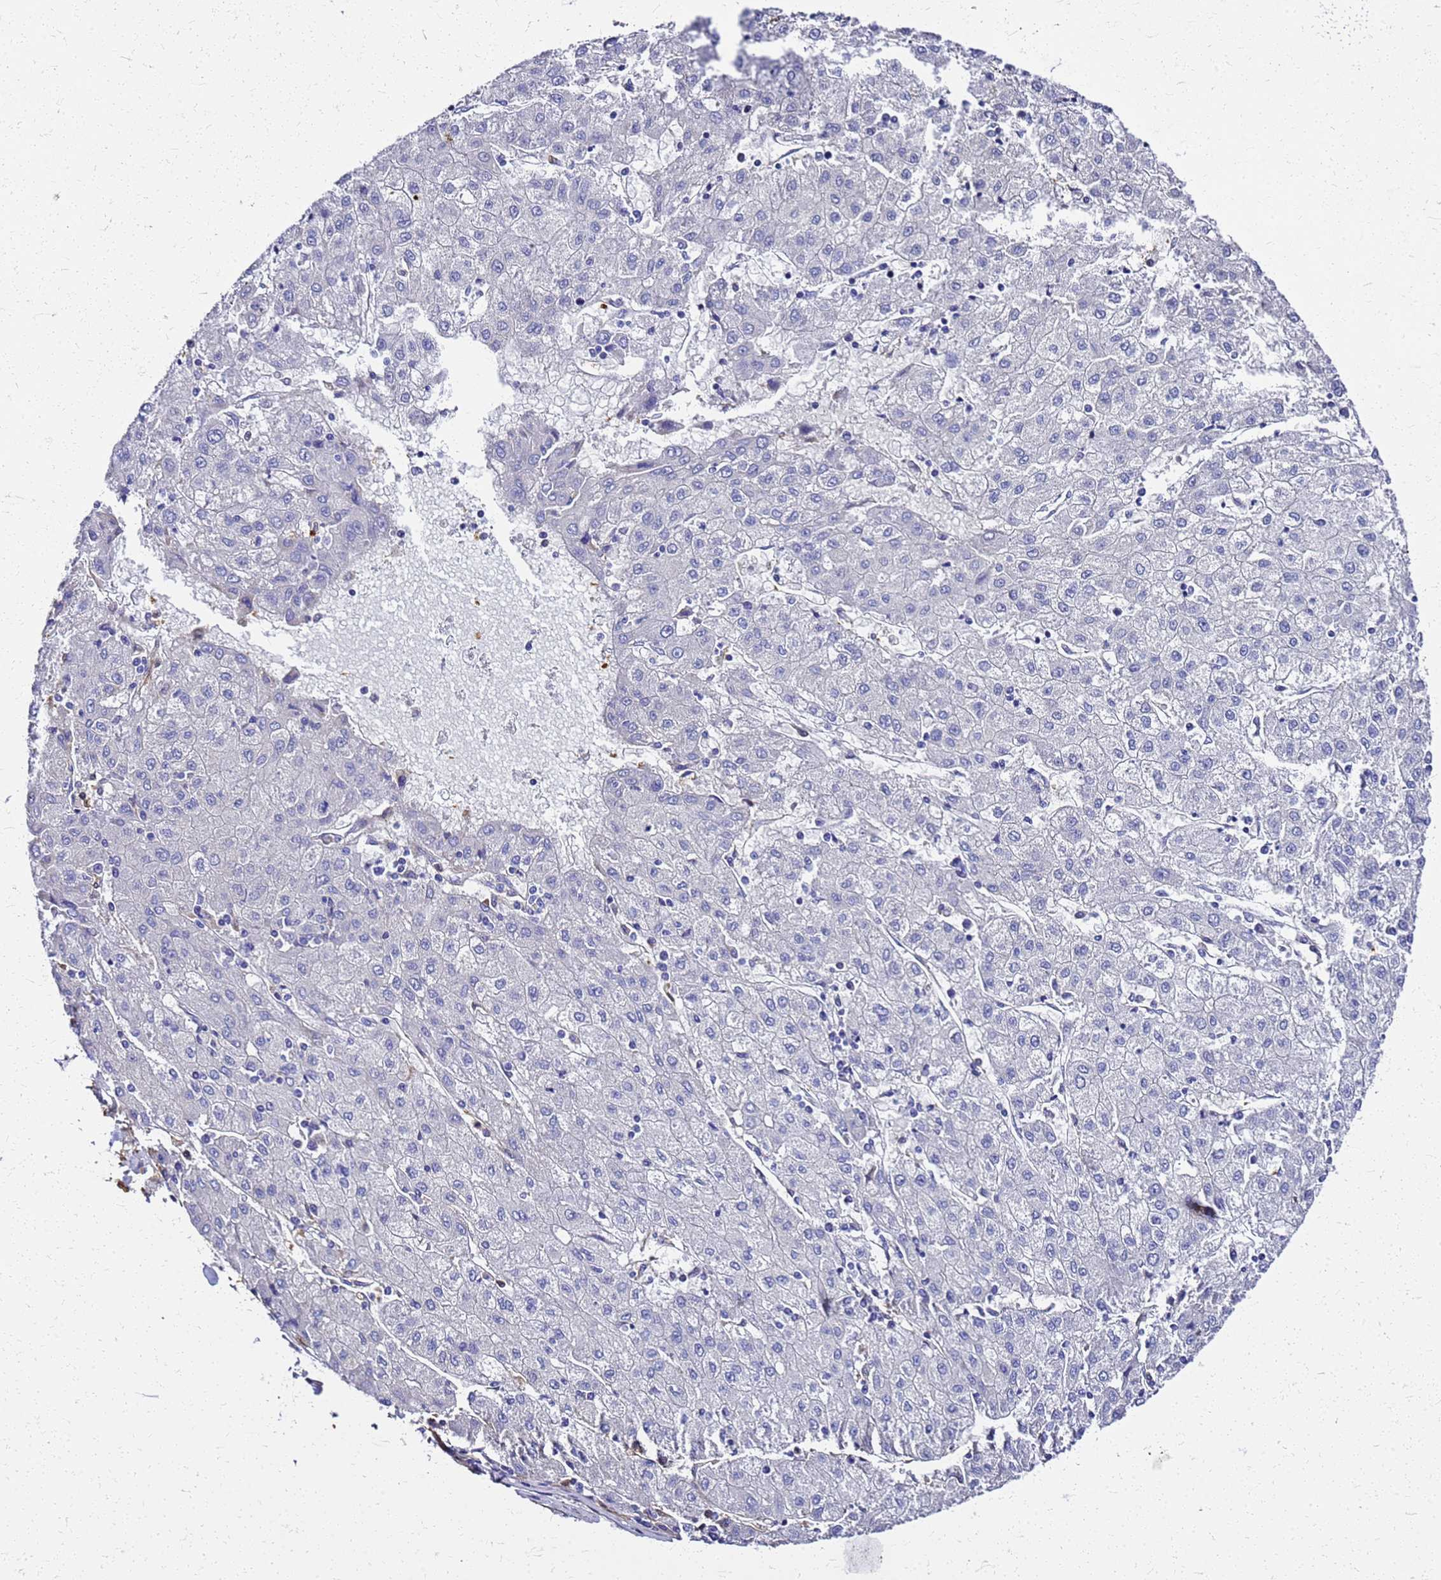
{"staining": {"intensity": "negative", "quantity": "none", "location": "none"}, "tissue": "liver cancer", "cell_type": "Tumor cells", "image_type": "cancer", "snomed": [{"axis": "morphology", "description": "Carcinoma, Hepatocellular, NOS"}, {"axis": "topography", "description": "Liver"}], "caption": "Liver hepatocellular carcinoma stained for a protein using immunohistochemistry displays no positivity tumor cells.", "gene": "S100A11", "patient": {"sex": "male", "age": 72}}